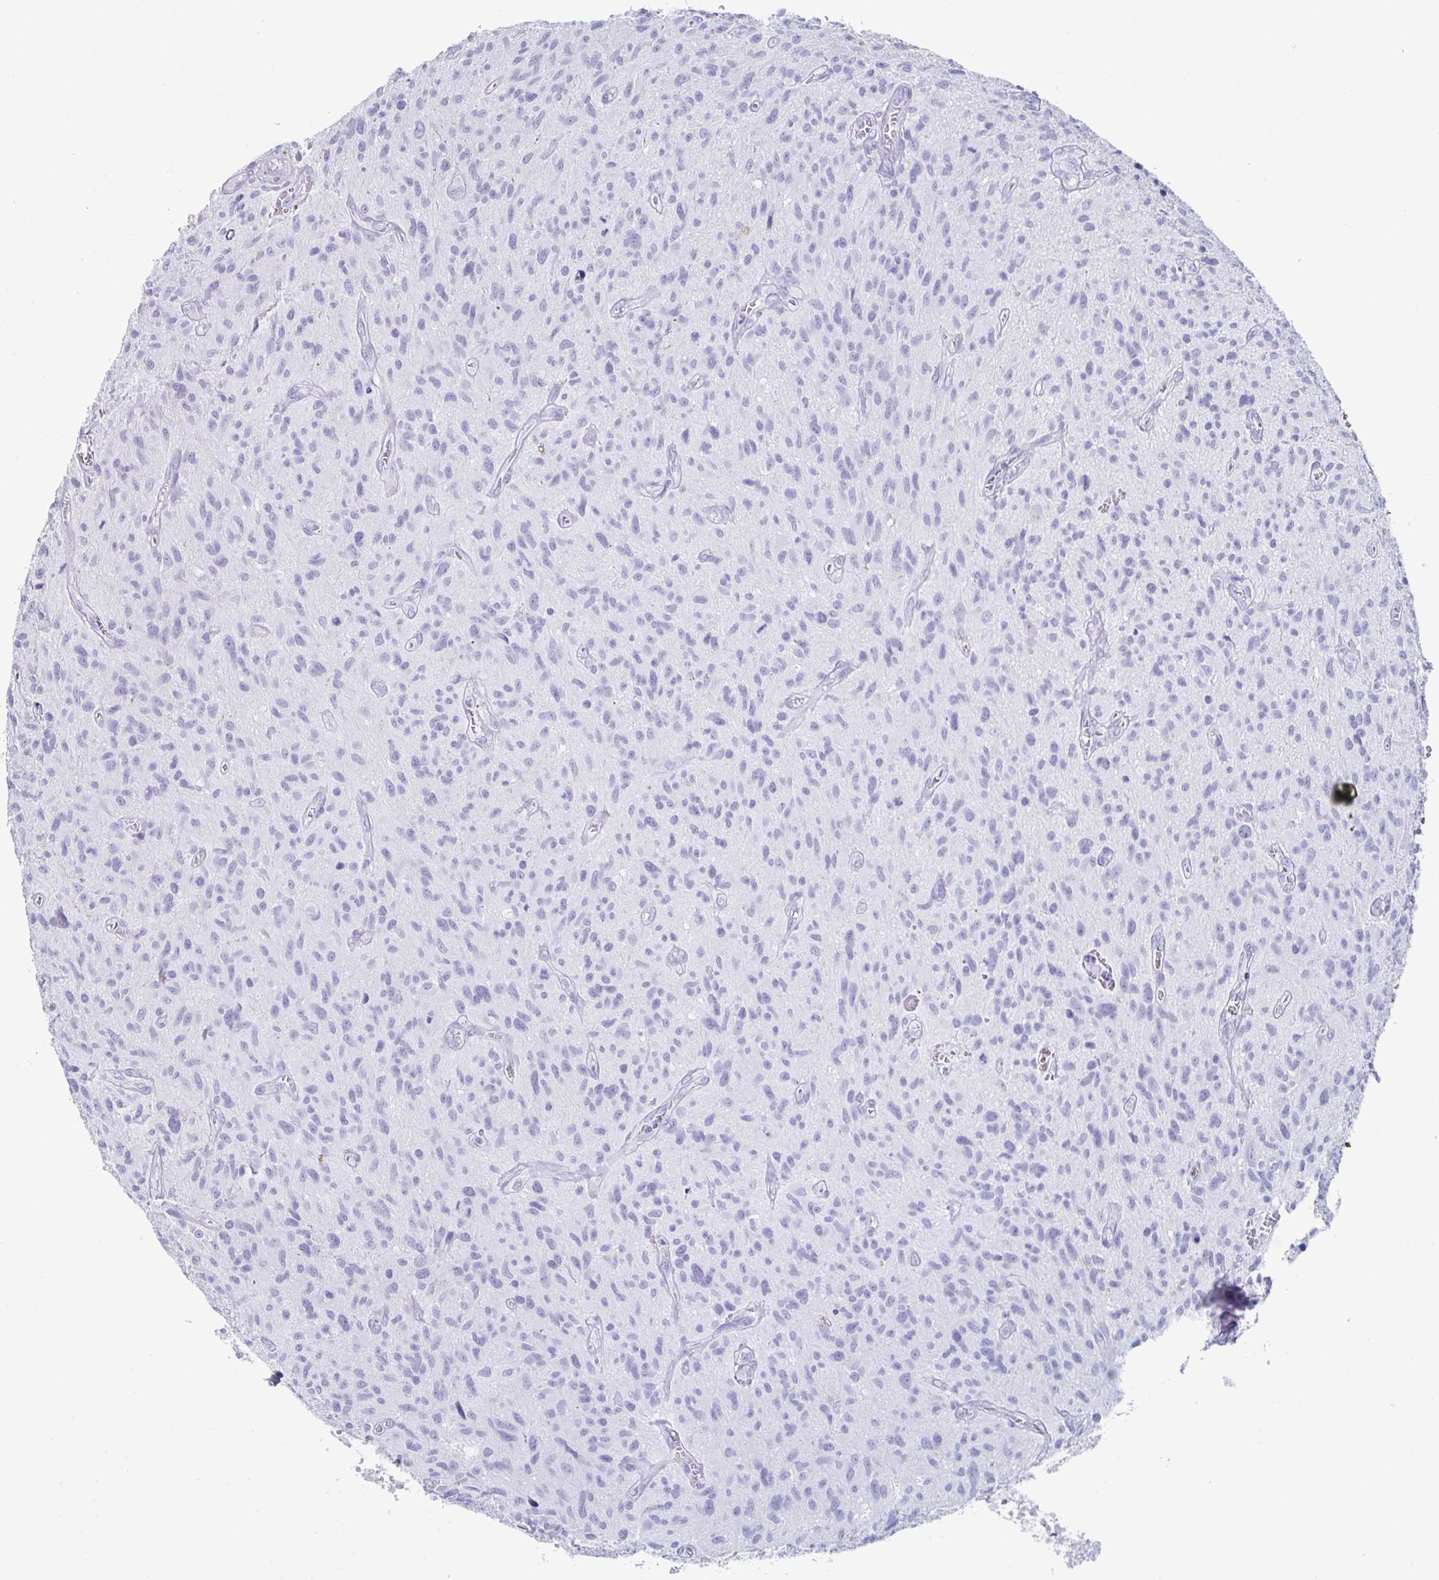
{"staining": {"intensity": "negative", "quantity": "none", "location": "none"}, "tissue": "glioma", "cell_type": "Tumor cells", "image_type": "cancer", "snomed": [{"axis": "morphology", "description": "Glioma, malignant, High grade"}, {"axis": "topography", "description": "Brain"}], "caption": "The histopathology image shows no staining of tumor cells in malignant high-grade glioma.", "gene": "CREG2", "patient": {"sex": "male", "age": 75}}